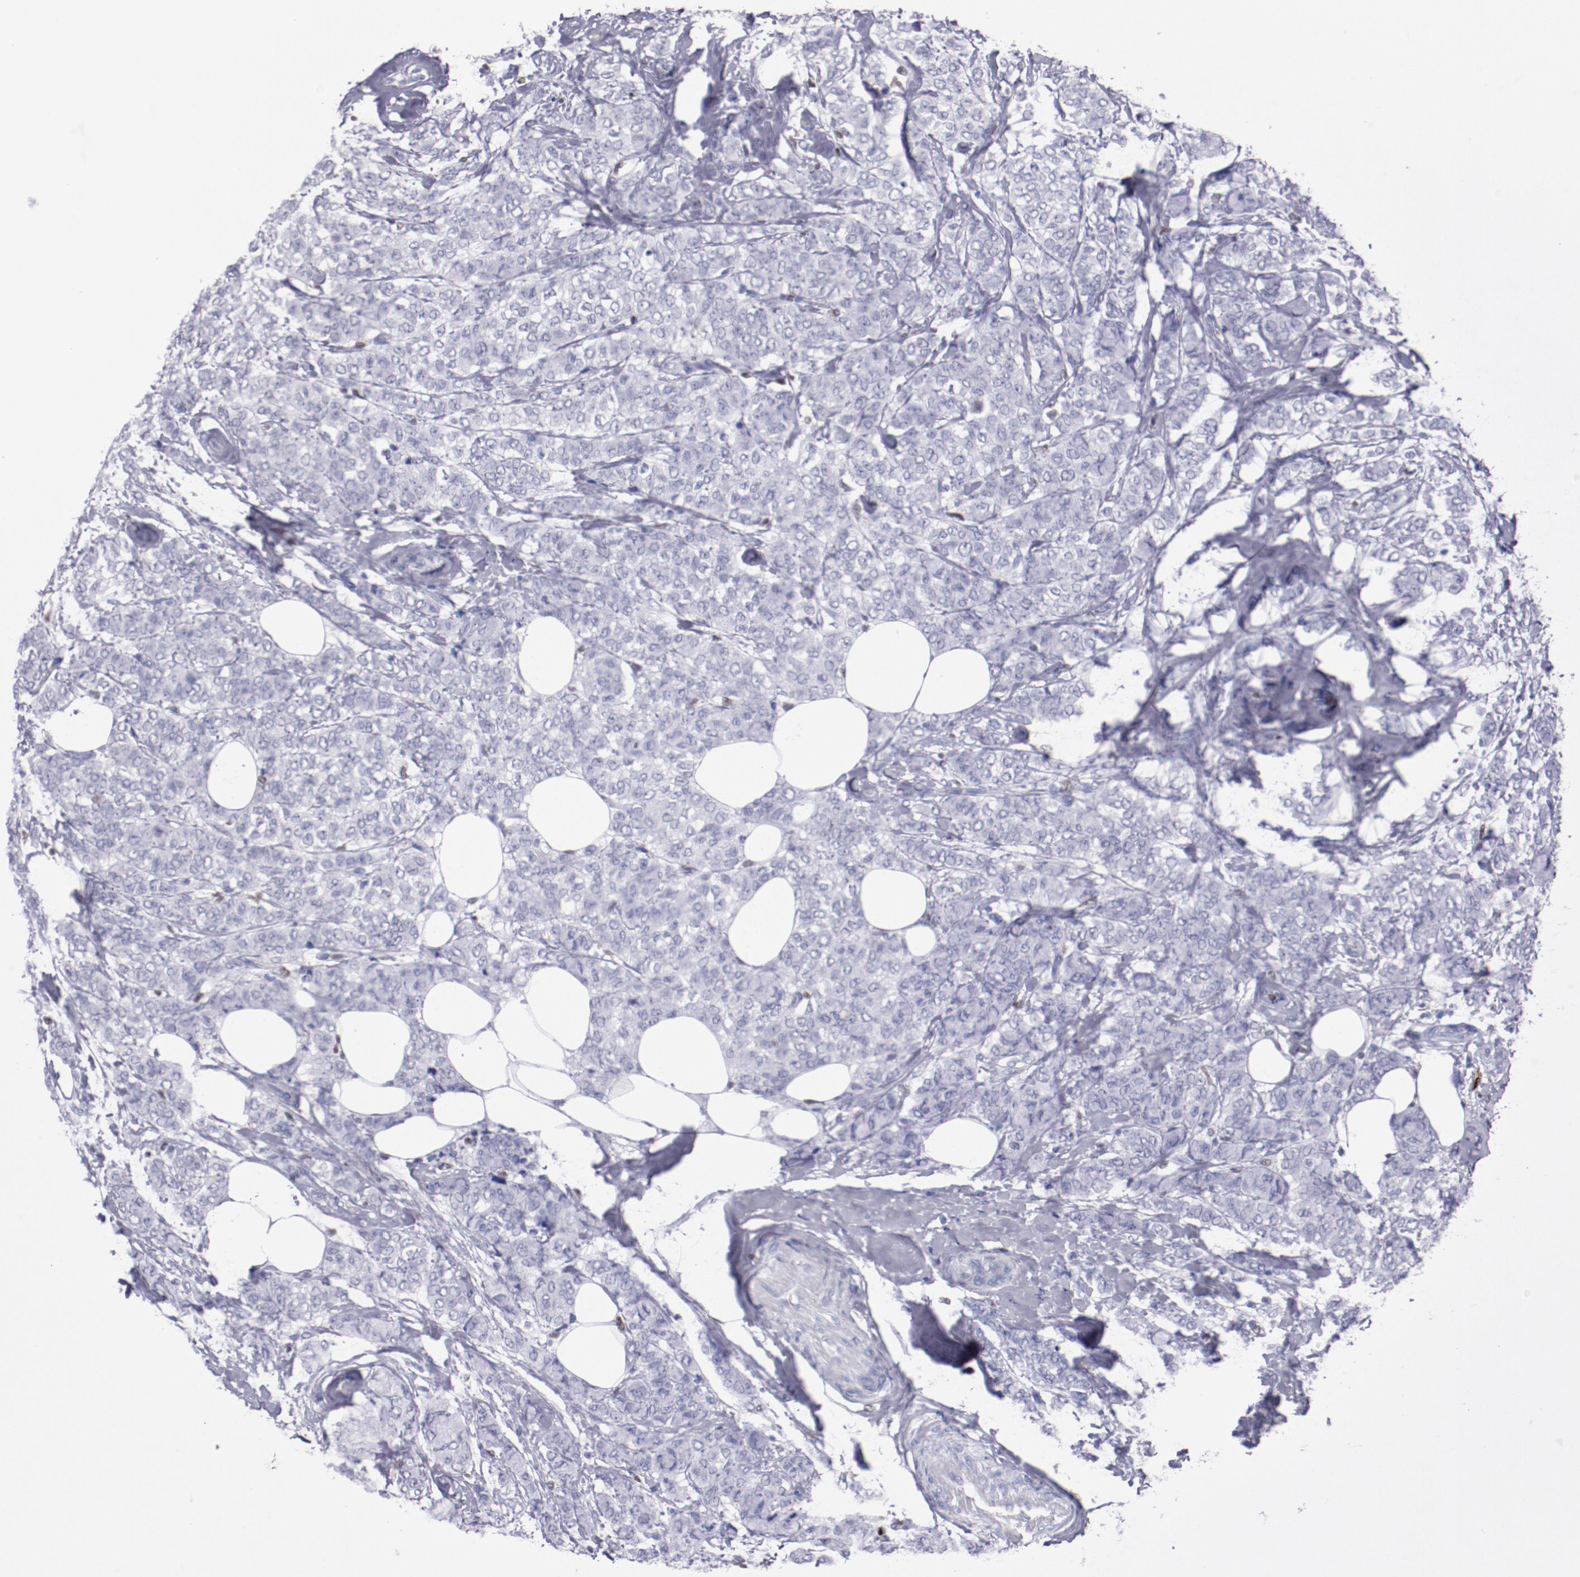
{"staining": {"intensity": "negative", "quantity": "none", "location": "none"}, "tissue": "breast cancer", "cell_type": "Tumor cells", "image_type": "cancer", "snomed": [{"axis": "morphology", "description": "Lobular carcinoma"}, {"axis": "topography", "description": "Breast"}], "caption": "Immunohistochemistry micrograph of neoplastic tissue: human breast cancer stained with DAB (3,3'-diaminobenzidine) reveals no significant protein expression in tumor cells.", "gene": "IRF8", "patient": {"sex": "female", "age": 60}}